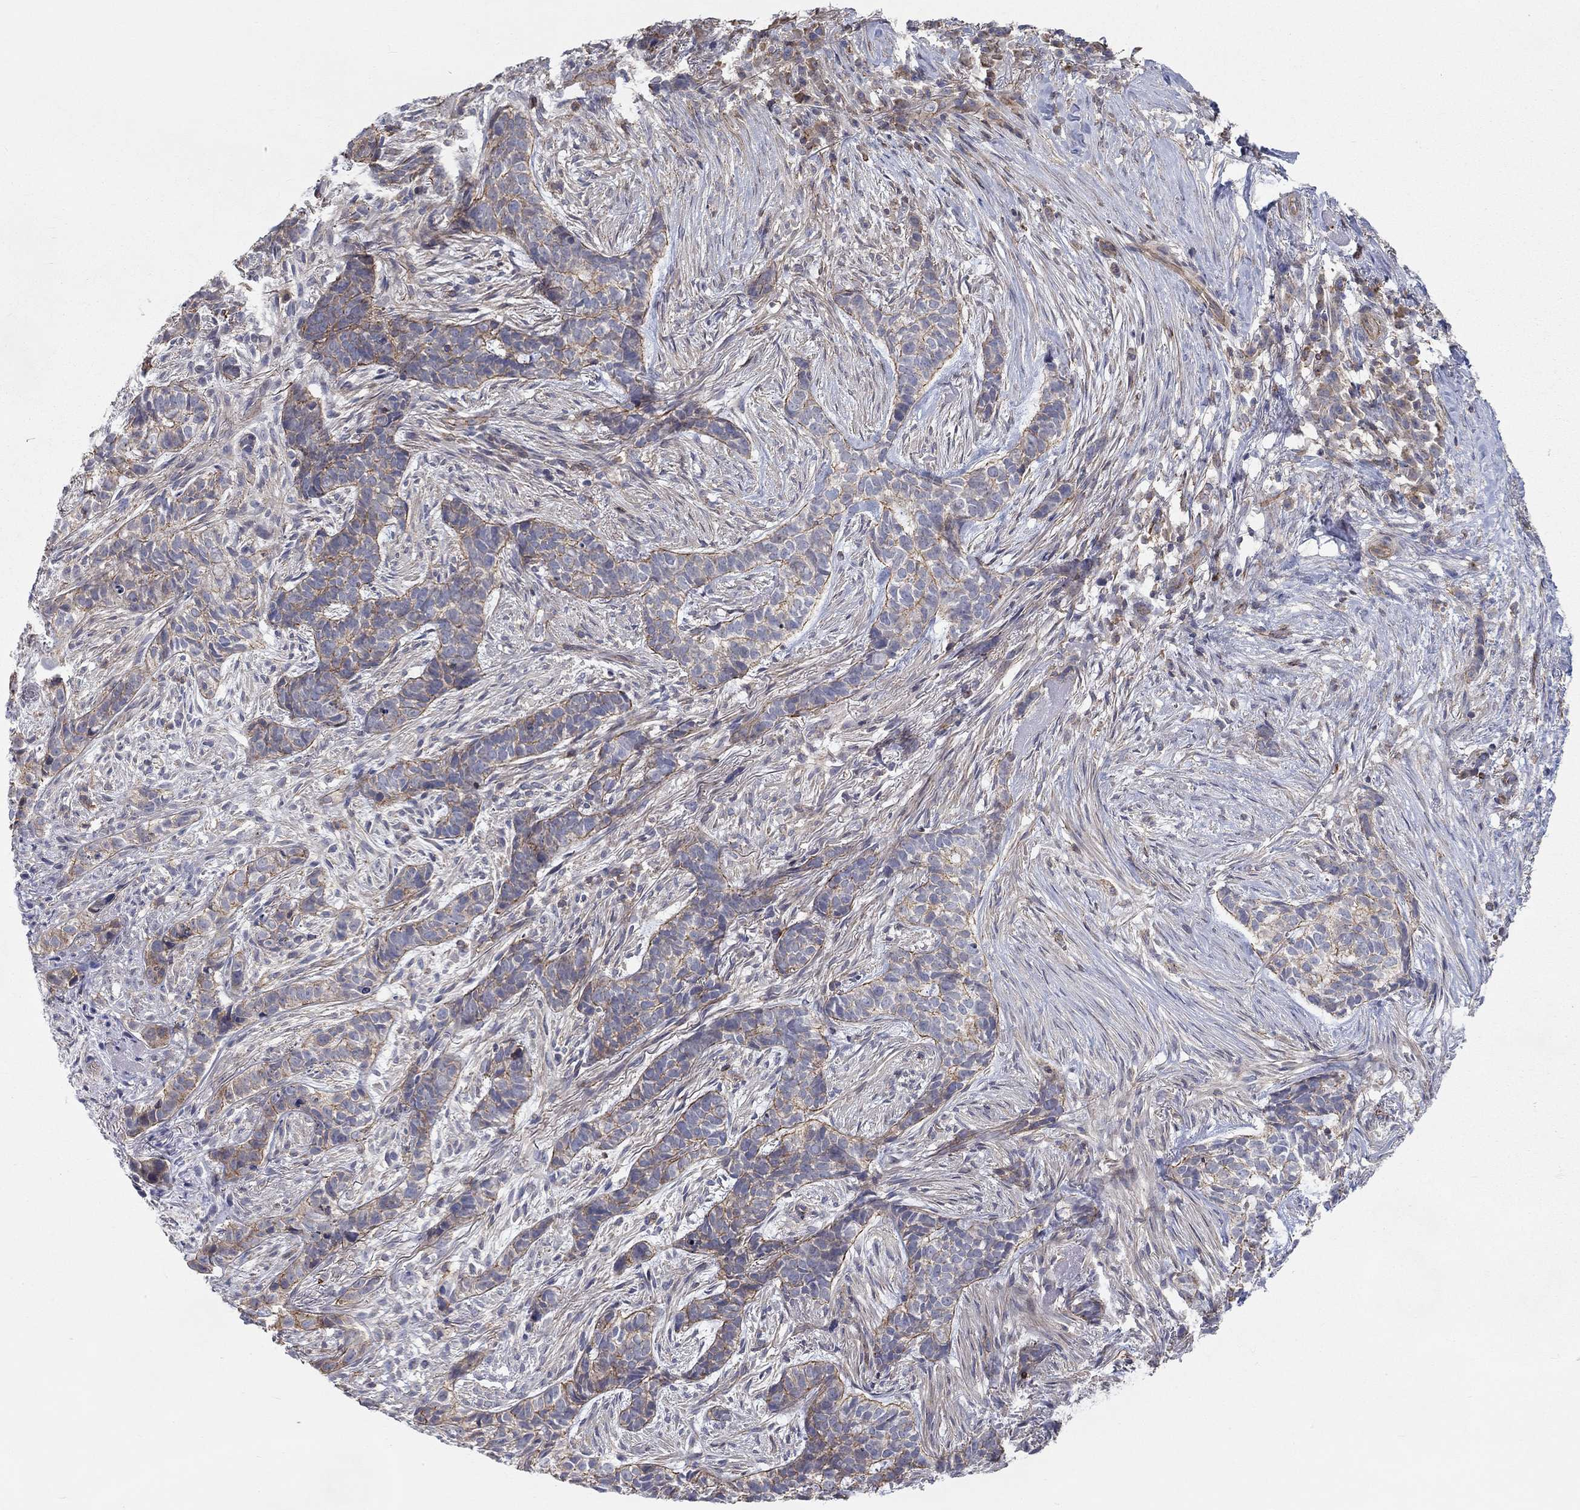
{"staining": {"intensity": "strong", "quantity": "<25%", "location": "cytoplasmic/membranous"}, "tissue": "skin cancer", "cell_type": "Tumor cells", "image_type": "cancer", "snomed": [{"axis": "morphology", "description": "Basal cell carcinoma"}, {"axis": "topography", "description": "Skin"}], "caption": "High-magnification brightfield microscopy of skin basal cell carcinoma stained with DAB (brown) and counterstained with hematoxylin (blue). tumor cells exhibit strong cytoplasmic/membranous staining is present in approximately<25% of cells.", "gene": "PCDHGA10", "patient": {"sex": "female", "age": 69}}